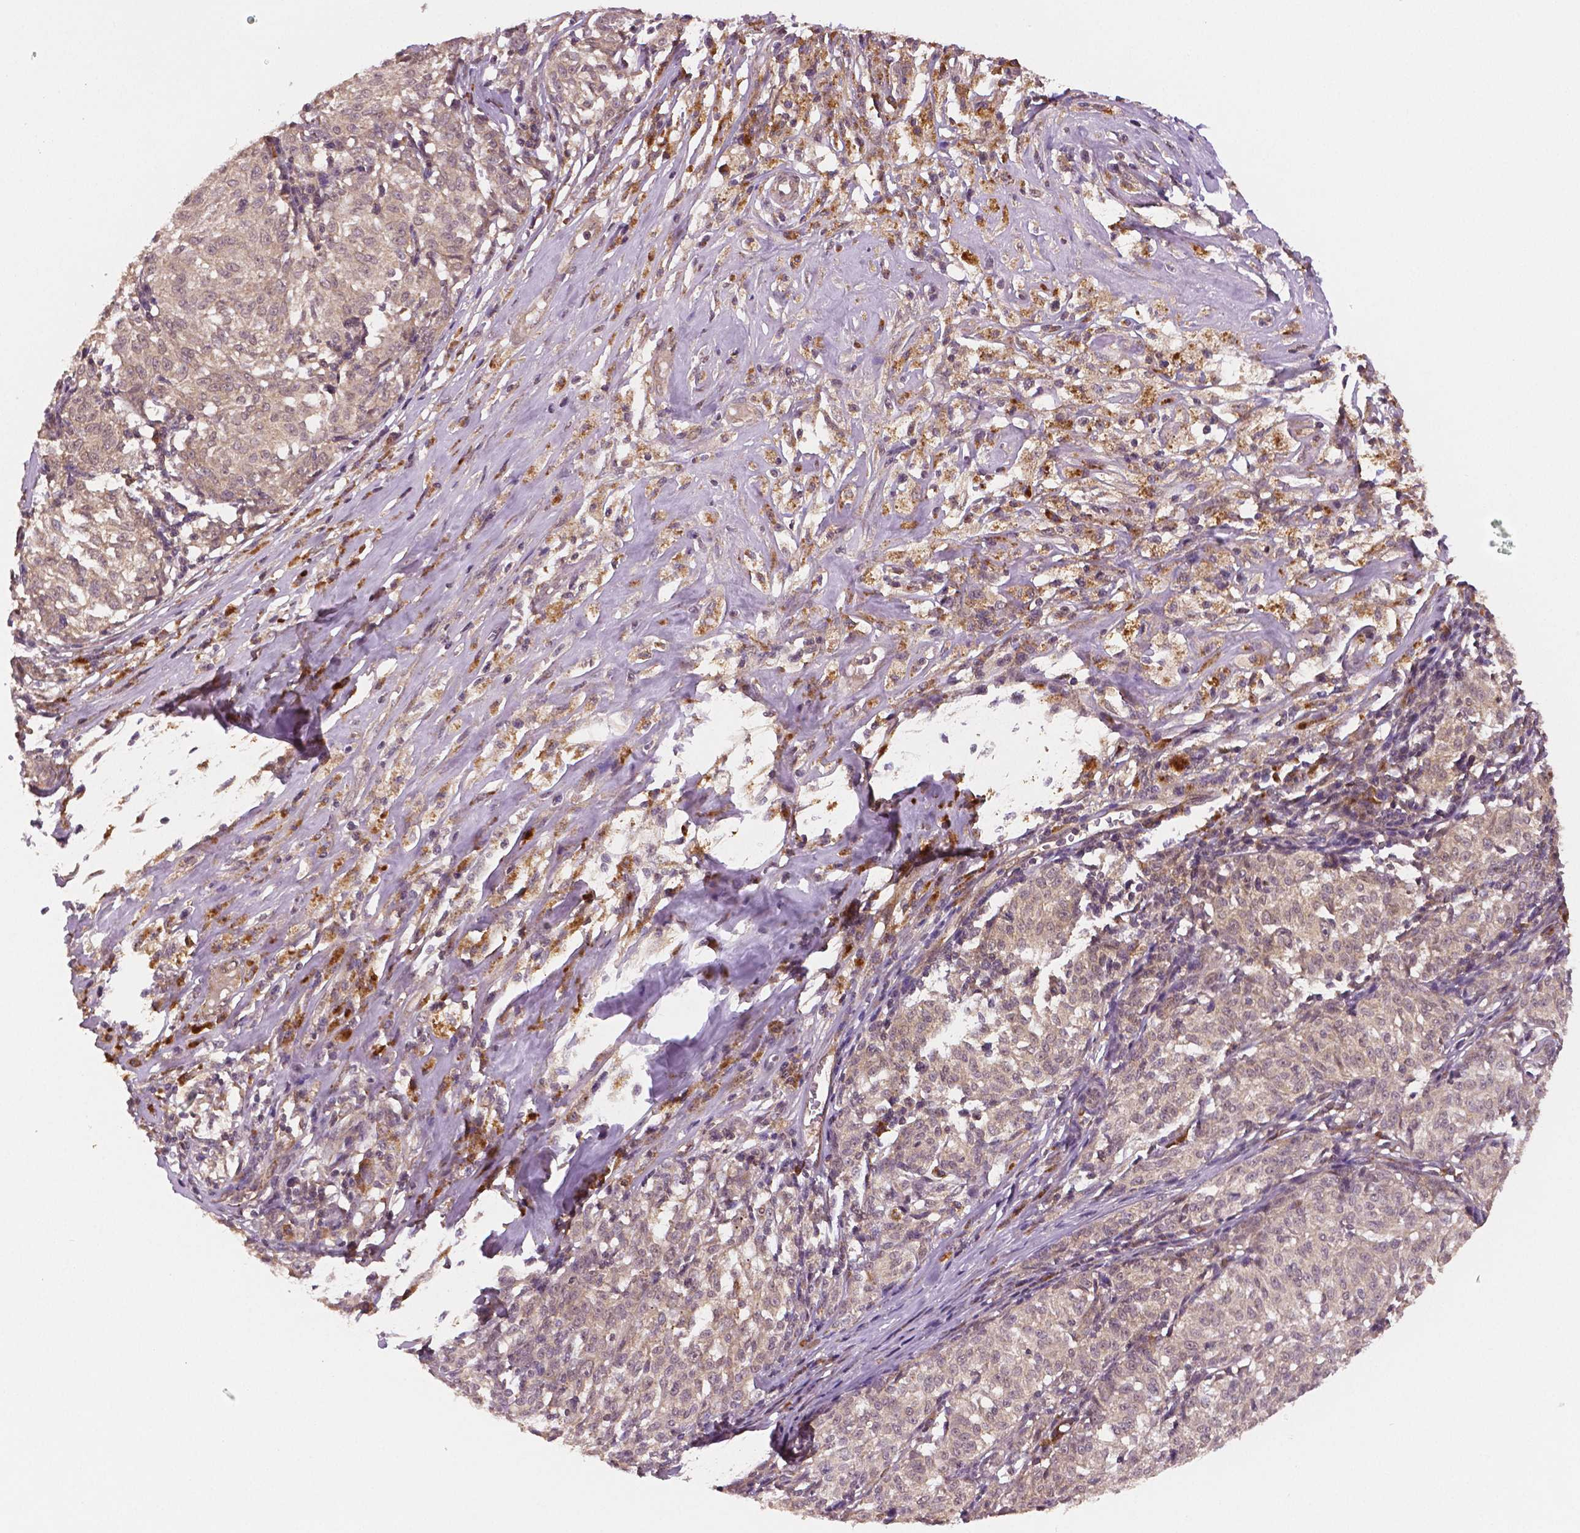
{"staining": {"intensity": "negative", "quantity": "none", "location": "none"}, "tissue": "melanoma", "cell_type": "Tumor cells", "image_type": "cancer", "snomed": [{"axis": "morphology", "description": "Malignant melanoma, NOS"}, {"axis": "topography", "description": "Skin"}], "caption": "There is no significant staining in tumor cells of malignant melanoma.", "gene": "STAT3", "patient": {"sex": "female", "age": 72}}